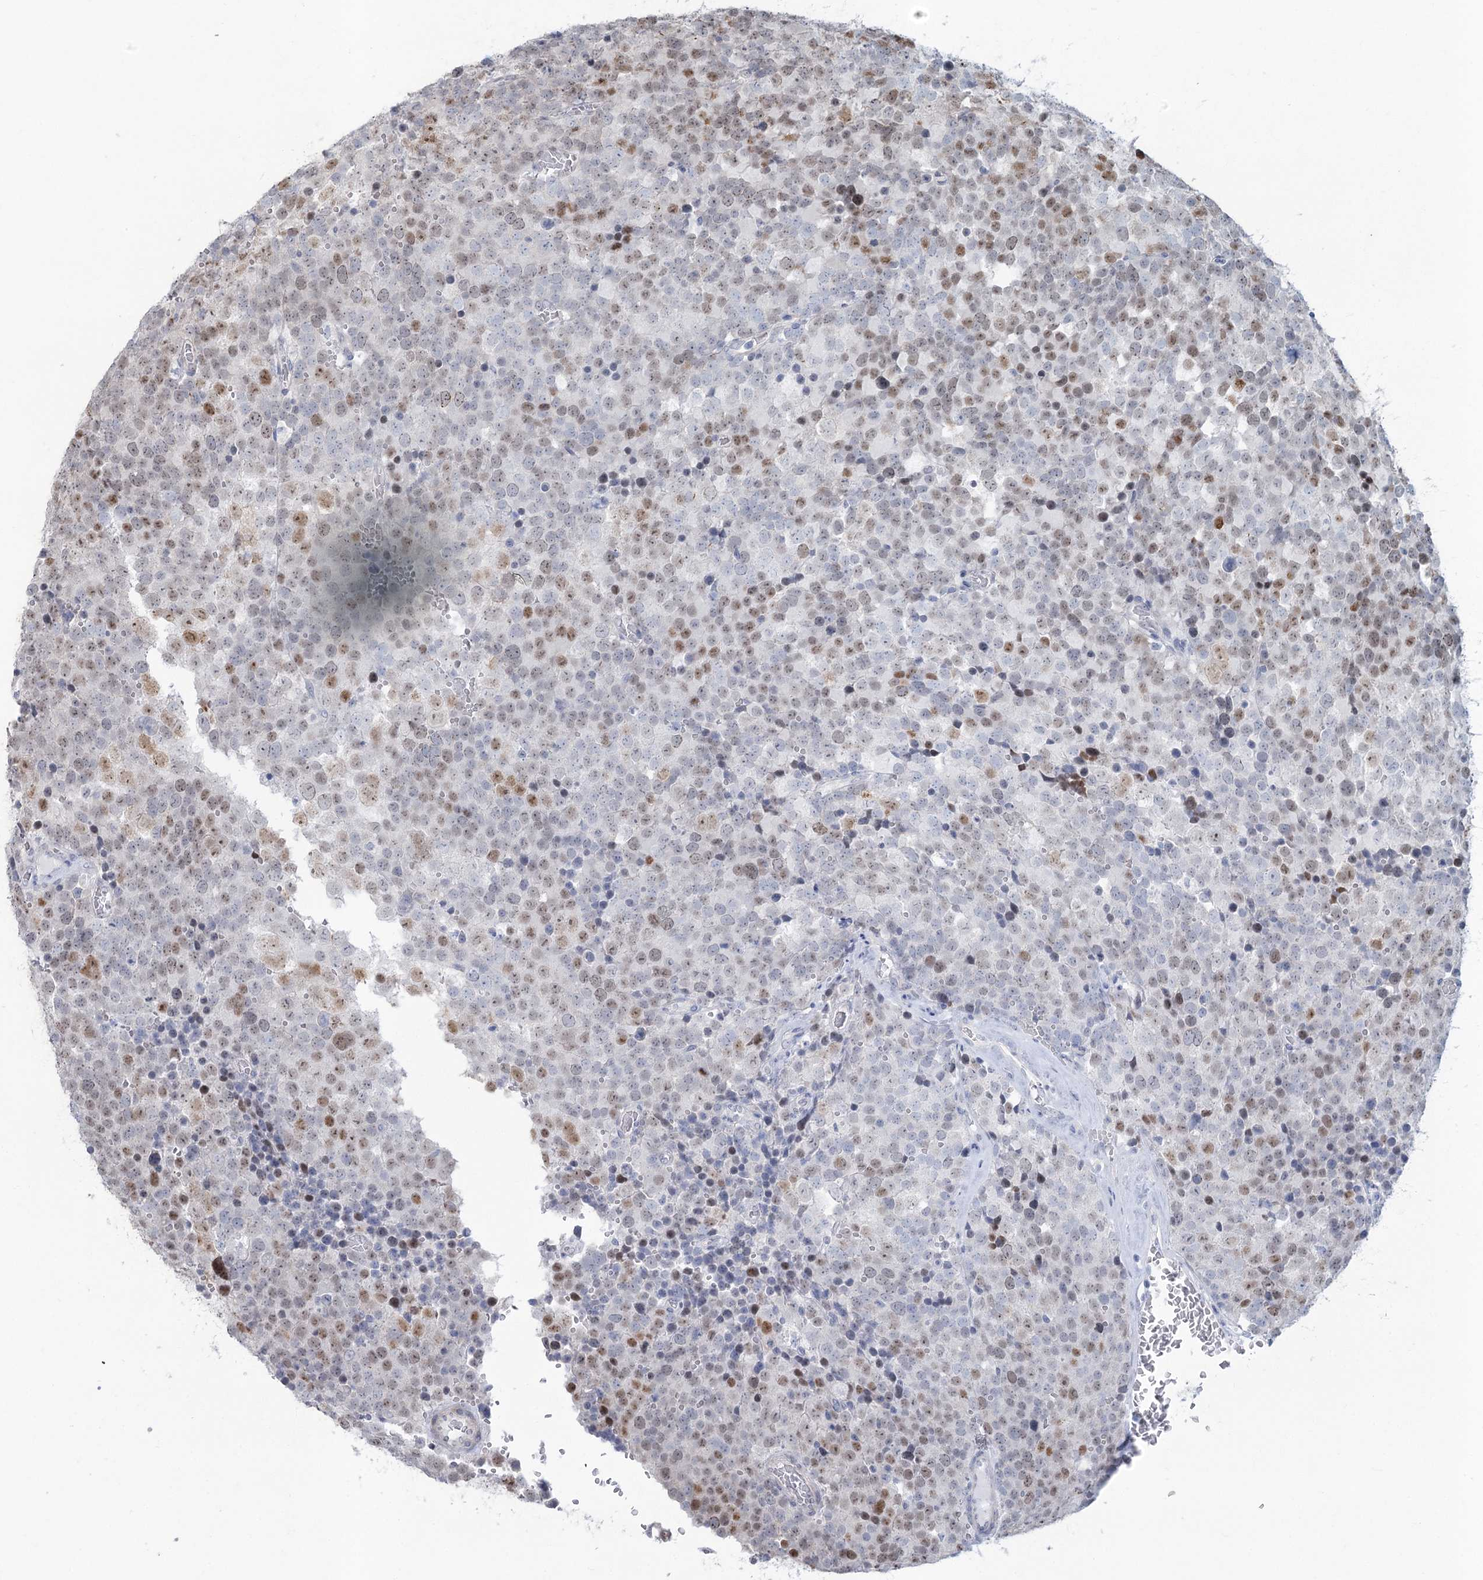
{"staining": {"intensity": "weak", "quantity": "<25%", "location": "nuclear"}, "tissue": "testis cancer", "cell_type": "Tumor cells", "image_type": "cancer", "snomed": [{"axis": "morphology", "description": "Seminoma, NOS"}, {"axis": "topography", "description": "Testis"}], "caption": "DAB (3,3'-diaminobenzidine) immunohistochemical staining of seminoma (testis) demonstrates no significant staining in tumor cells. The staining is performed using DAB brown chromogen with nuclei counter-stained in using hematoxylin.", "gene": "ABITRAM", "patient": {"sex": "male", "age": 71}}